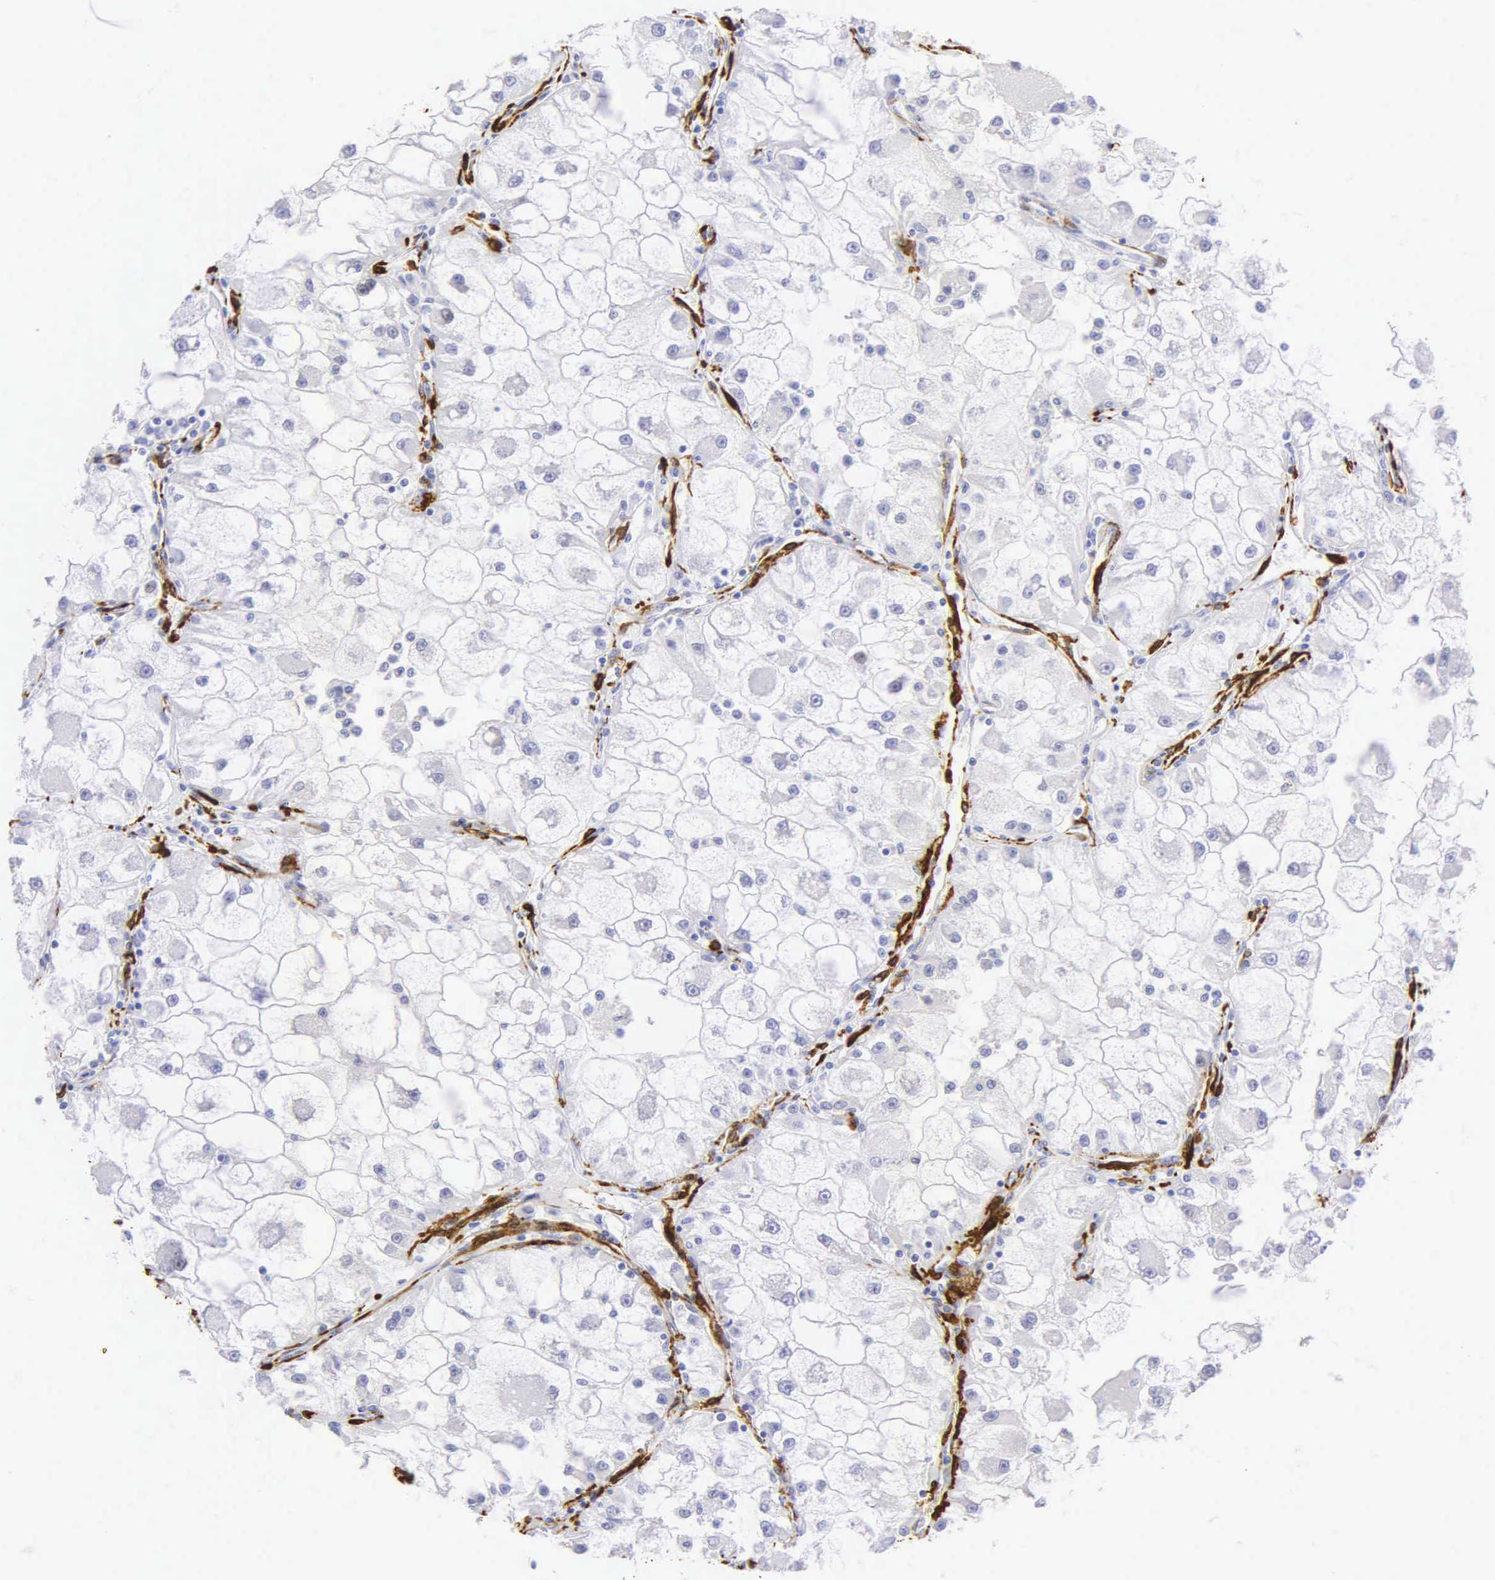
{"staining": {"intensity": "negative", "quantity": "none", "location": "none"}, "tissue": "renal cancer", "cell_type": "Tumor cells", "image_type": "cancer", "snomed": [{"axis": "morphology", "description": "Adenocarcinoma, NOS"}, {"axis": "topography", "description": "Kidney"}], "caption": "Image shows no significant protein expression in tumor cells of renal adenocarcinoma.", "gene": "ACTA2", "patient": {"sex": "female", "age": 73}}